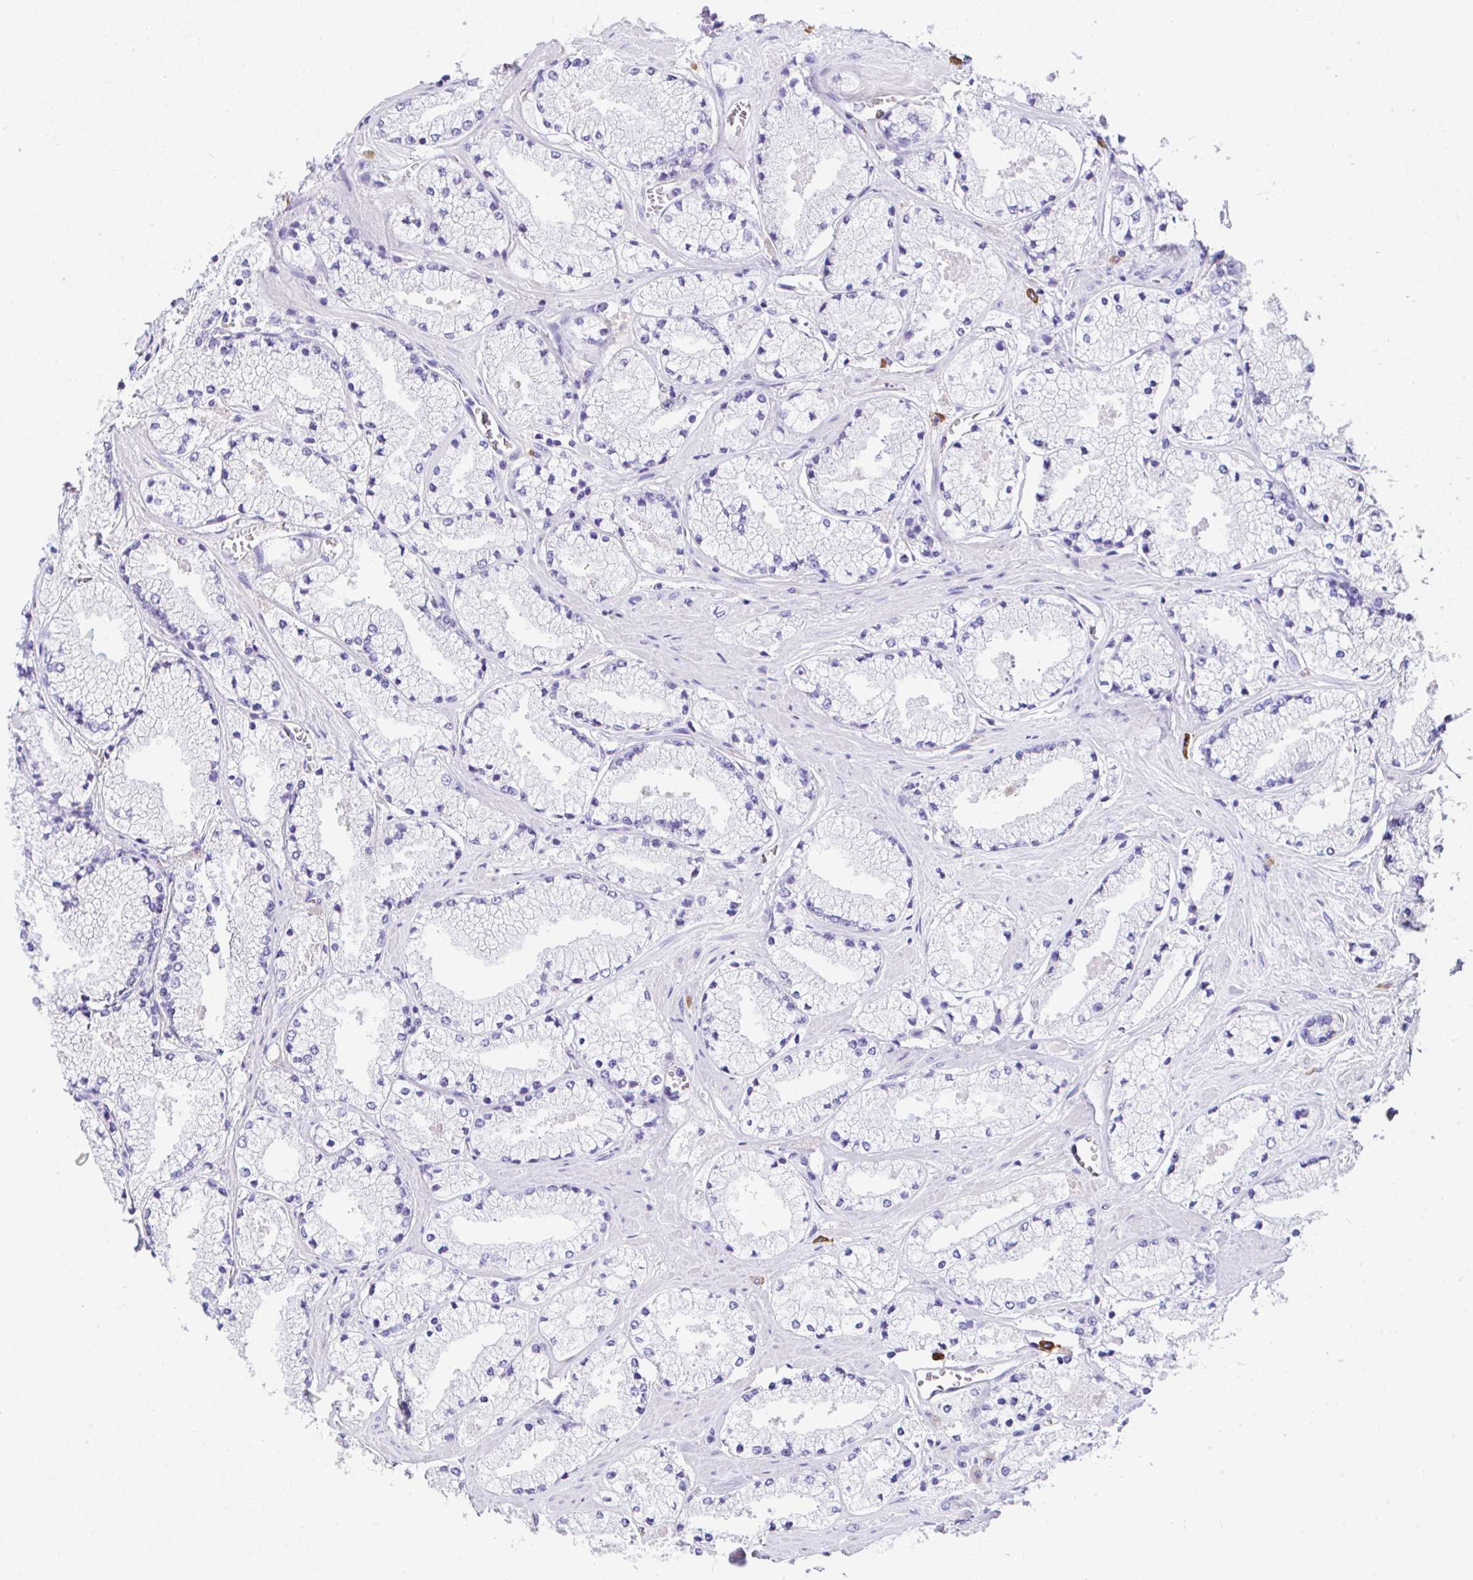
{"staining": {"intensity": "negative", "quantity": "none", "location": "none"}, "tissue": "prostate cancer", "cell_type": "Tumor cells", "image_type": "cancer", "snomed": [{"axis": "morphology", "description": "Adenocarcinoma, High grade"}, {"axis": "topography", "description": "Prostate"}], "caption": "There is no significant positivity in tumor cells of prostate cancer. (Brightfield microscopy of DAB IHC at high magnification).", "gene": "HACD4", "patient": {"sex": "male", "age": 63}}